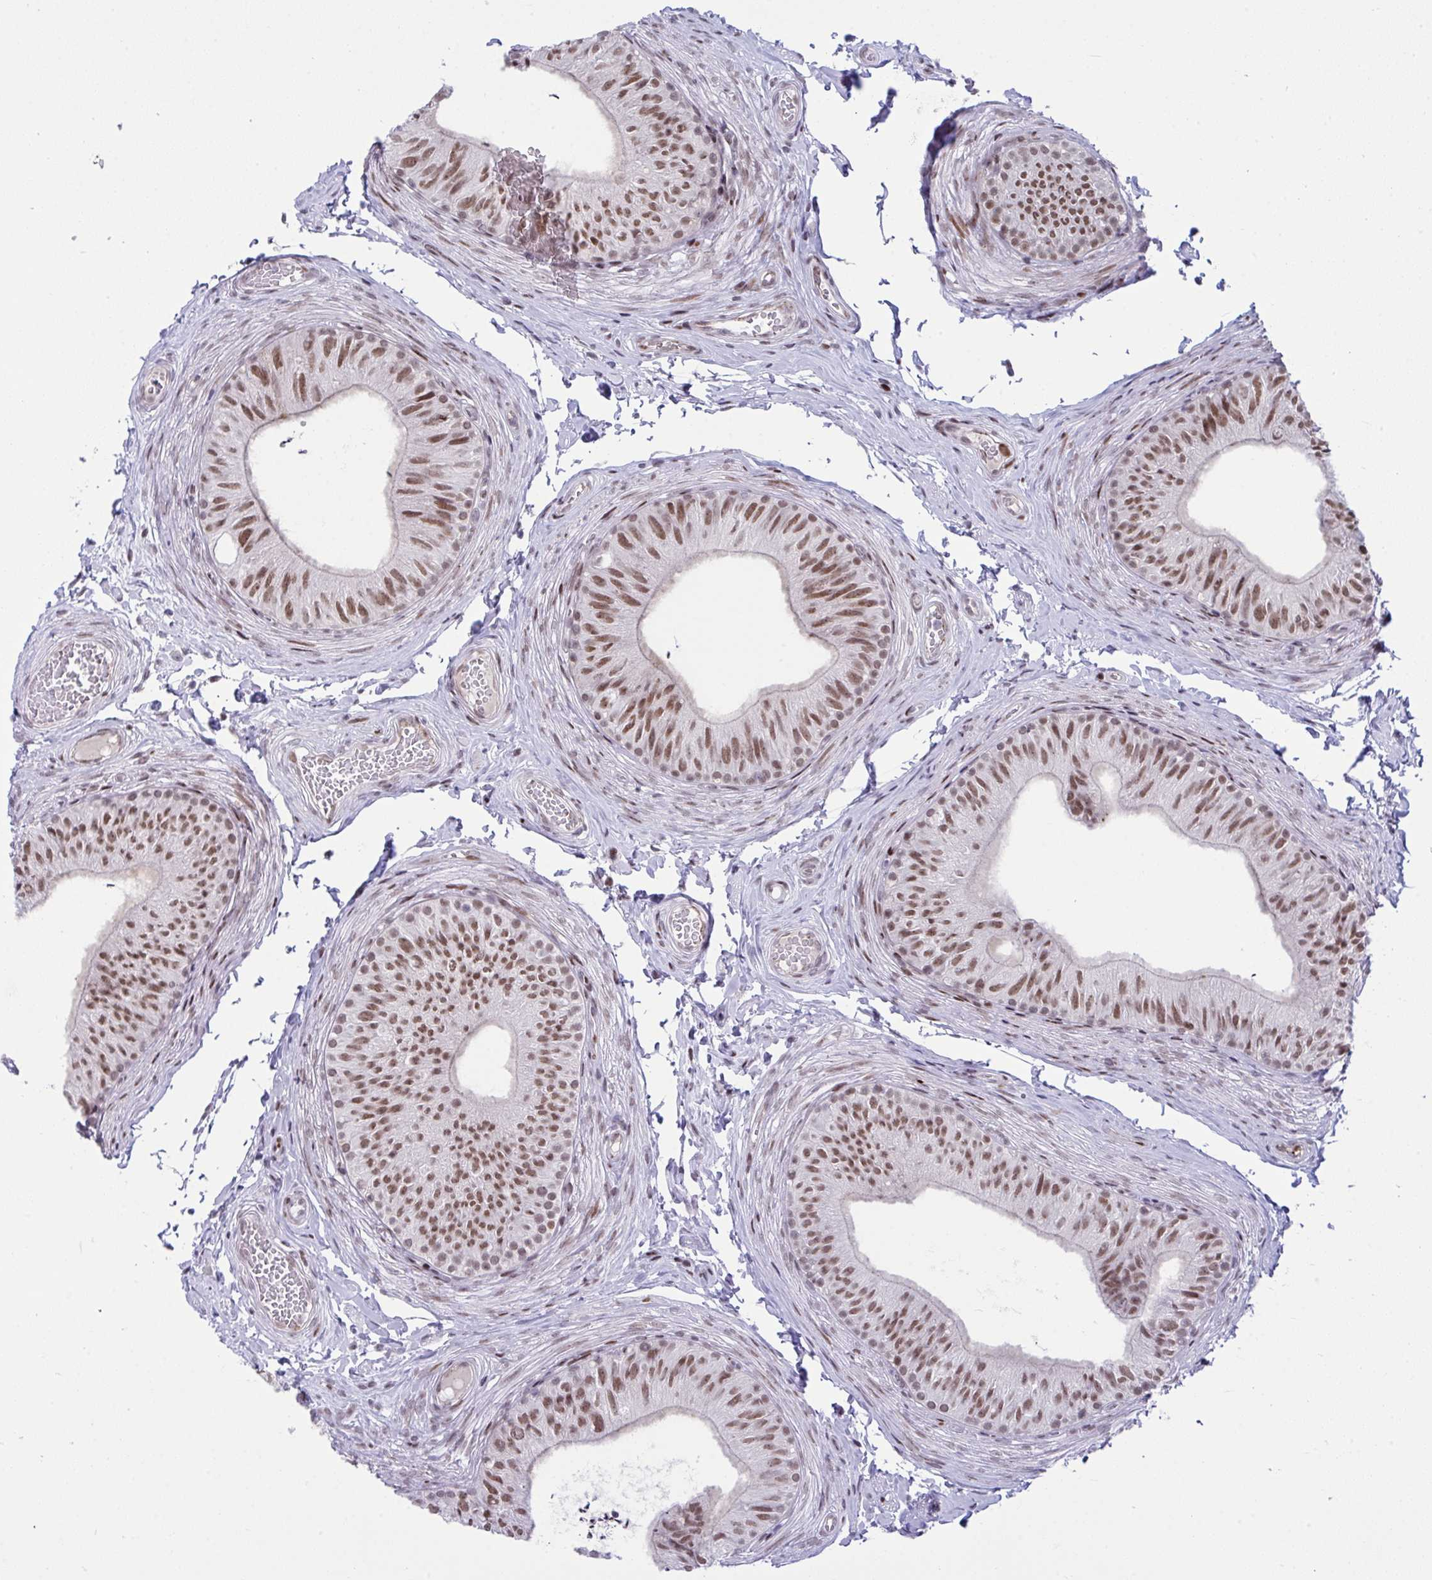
{"staining": {"intensity": "moderate", "quantity": ">75%", "location": "nuclear"}, "tissue": "epididymis", "cell_type": "Glandular cells", "image_type": "normal", "snomed": [{"axis": "morphology", "description": "Normal tissue, NOS"}, {"axis": "topography", "description": "Epididymis, spermatic cord, NOS"}, {"axis": "topography", "description": "Epididymis"}, {"axis": "topography", "description": "Peripheral nerve tissue"}], "caption": "Epididymis stained for a protein displays moderate nuclear positivity in glandular cells. The staining is performed using DAB brown chromogen to label protein expression. The nuclei are counter-stained blue using hematoxylin.", "gene": "ZFHX3", "patient": {"sex": "male", "age": 29}}